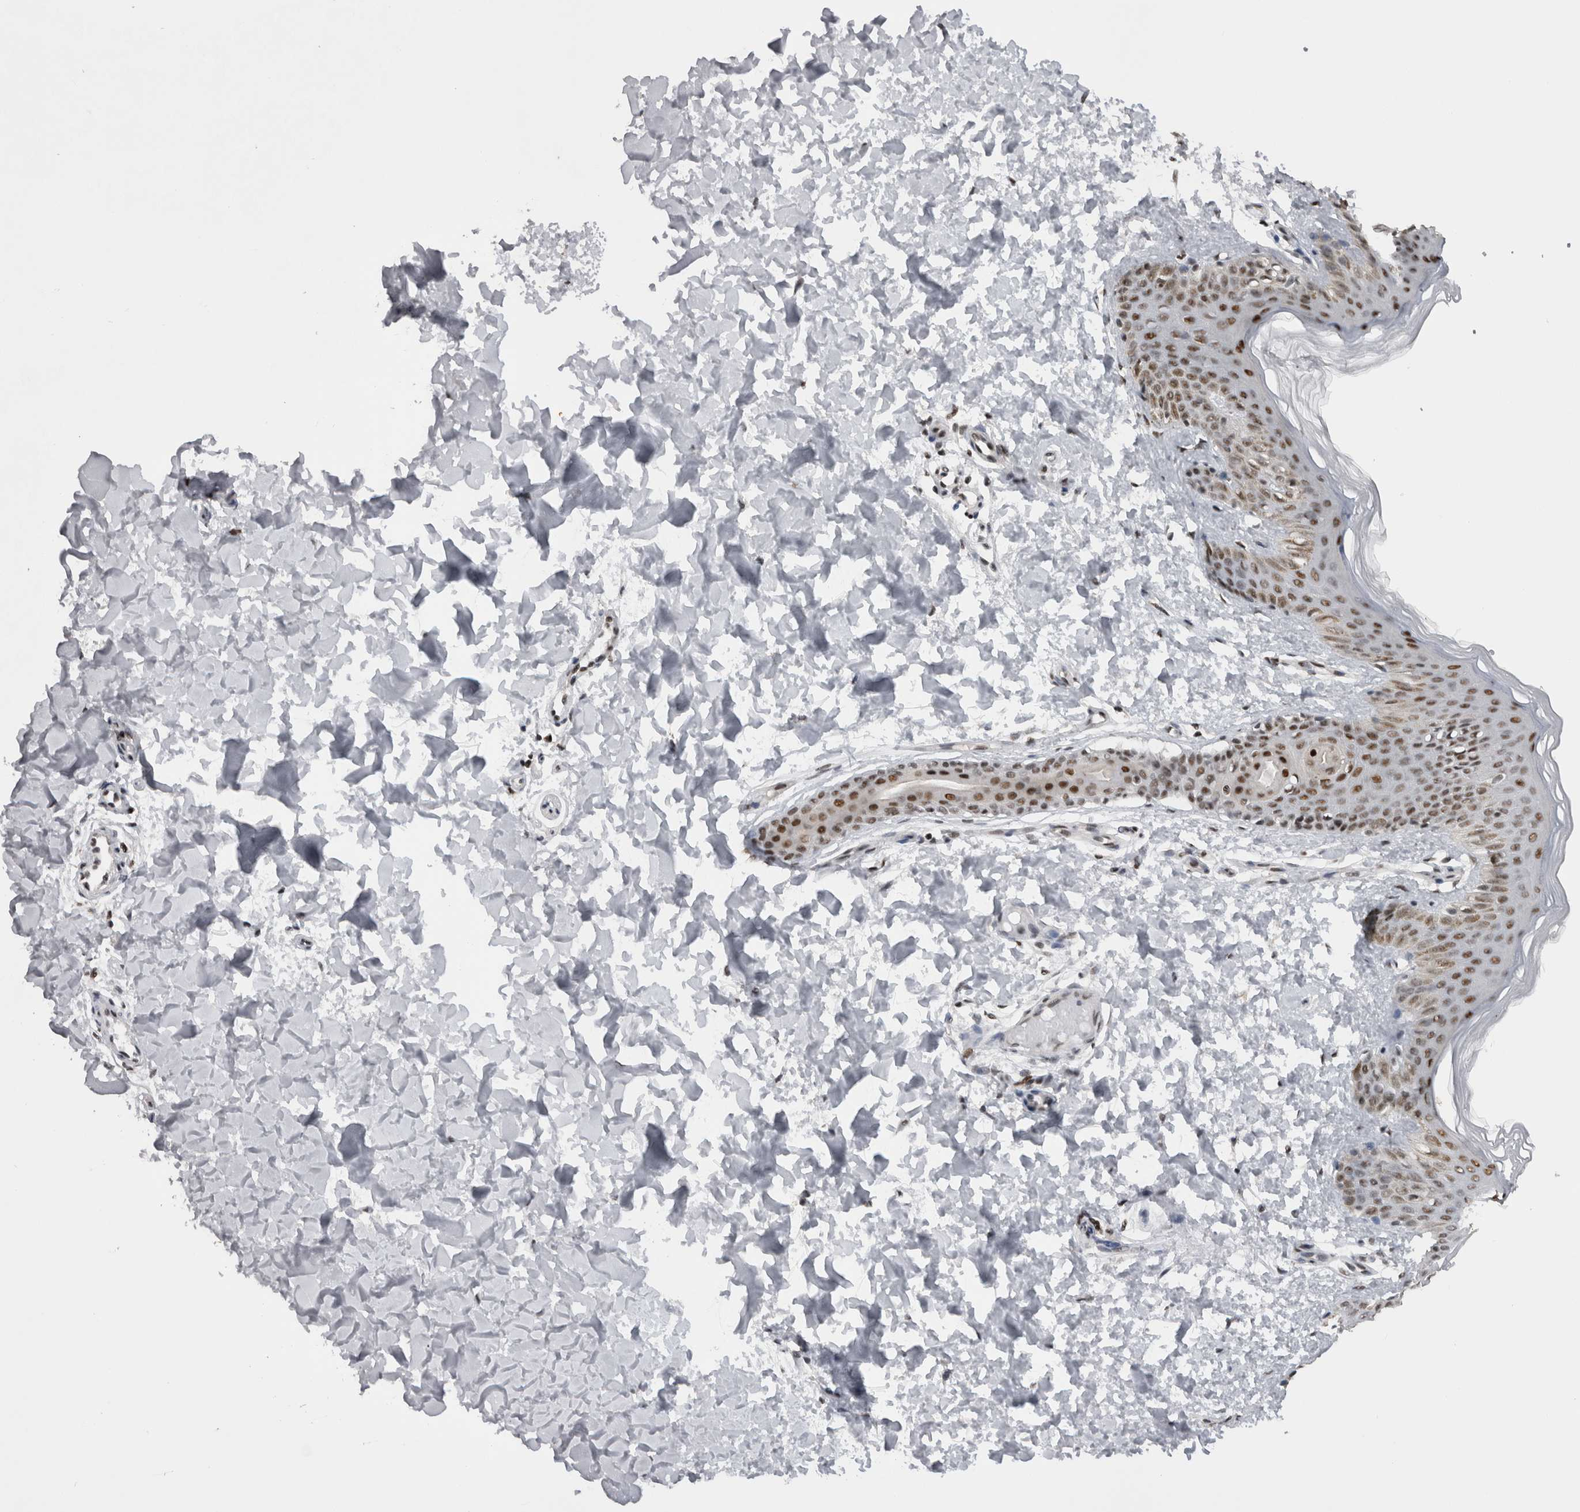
{"staining": {"intensity": "weak", "quantity": ">75%", "location": "nuclear"}, "tissue": "skin", "cell_type": "Fibroblasts", "image_type": "normal", "snomed": [{"axis": "morphology", "description": "Normal tissue, NOS"}, {"axis": "morphology", "description": "Neoplasm, benign, NOS"}, {"axis": "topography", "description": "Skin"}, {"axis": "topography", "description": "Soft tissue"}], "caption": "This photomicrograph displays benign skin stained with immunohistochemistry (IHC) to label a protein in brown. The nuclear of fibroblasts show weak positivity for the protein. Nuclei are counter-stained blue.", "gene": "CDK11A", "patient": {"sex": "male", "age": 26}}